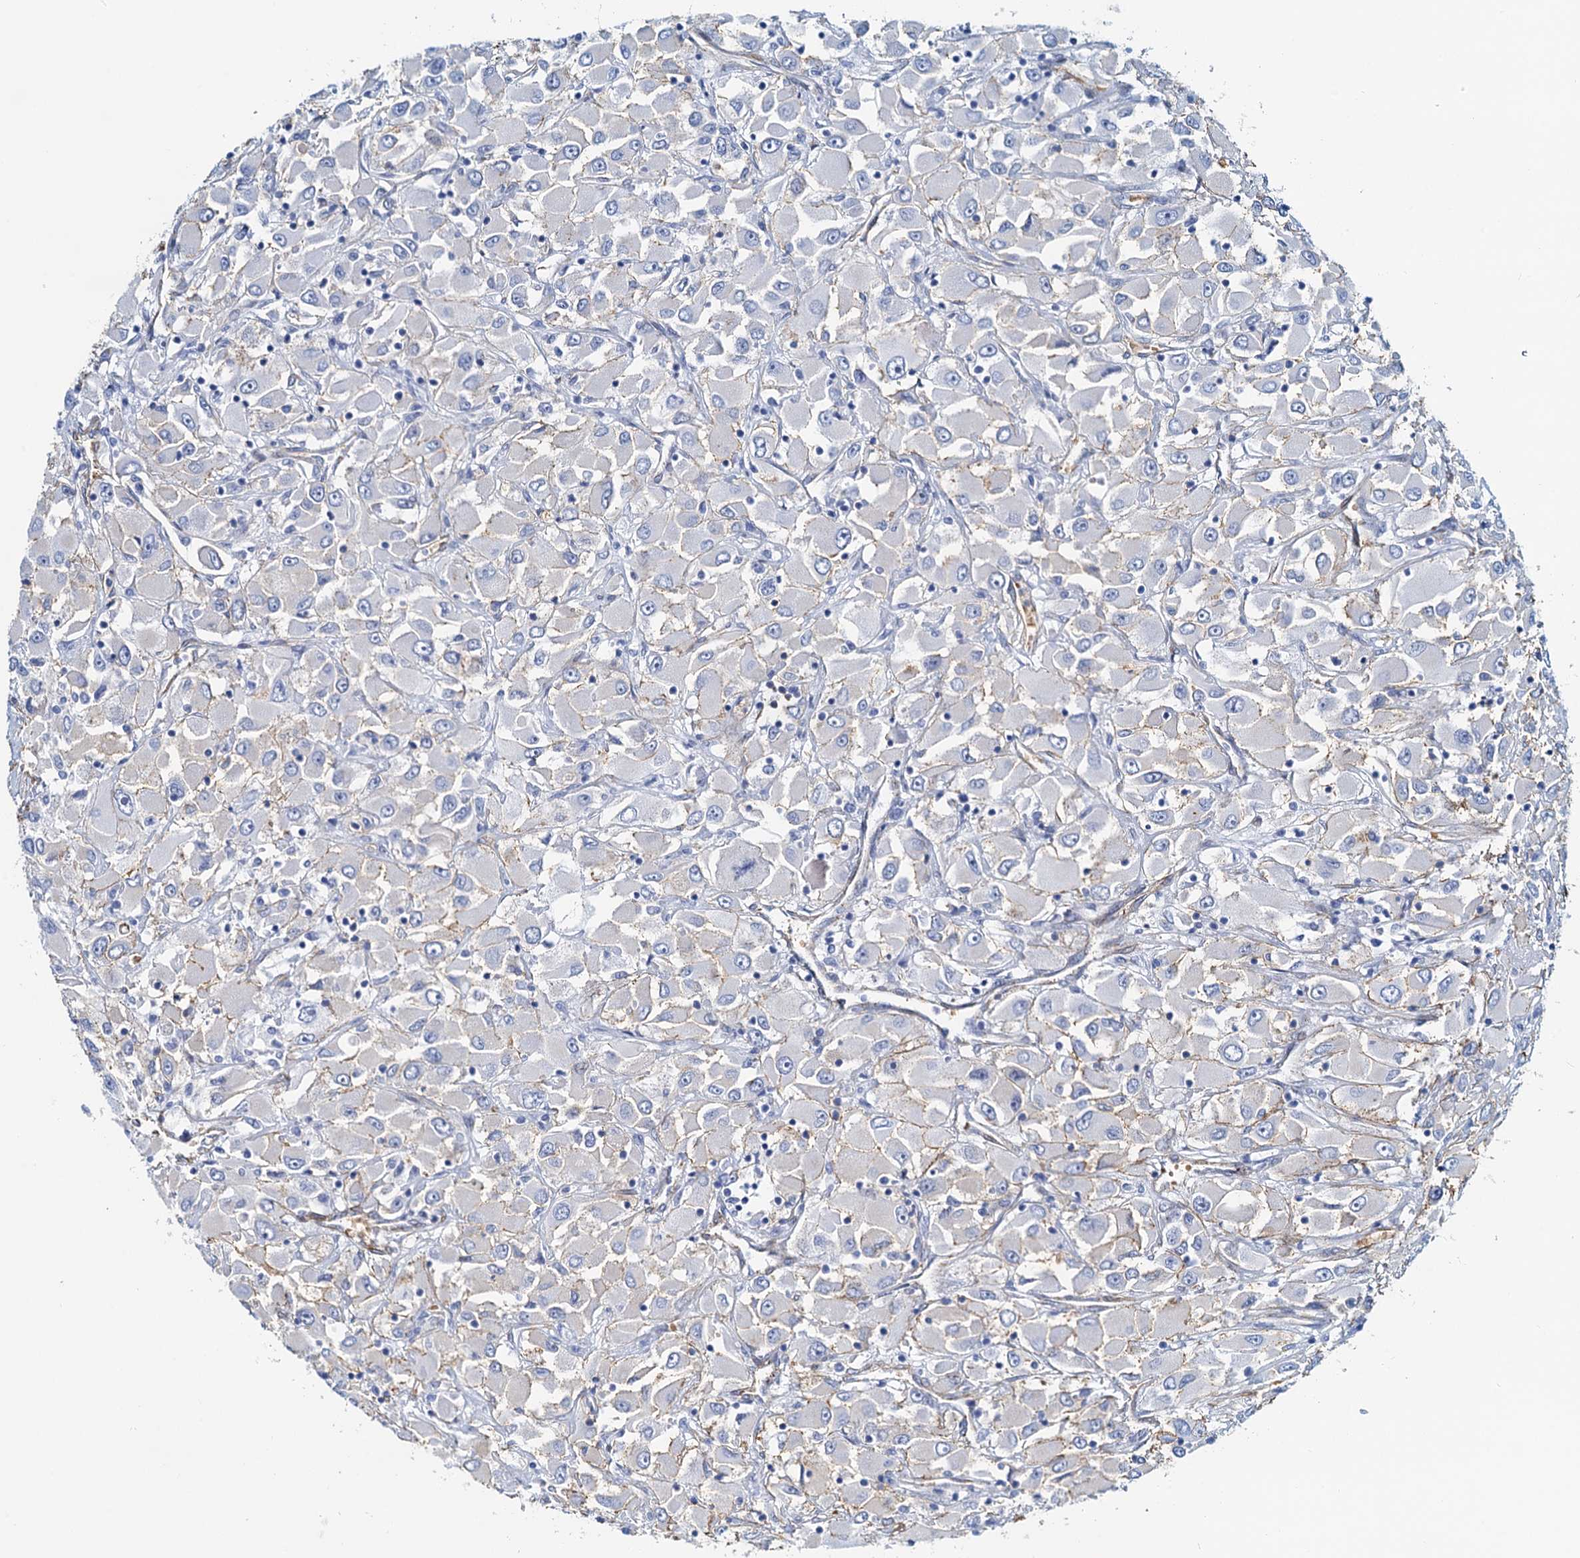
{"staining": {"intensity": "negative", "quantity": "none", "location": "none"}, "tissue": "renal cancer", "cell_type": "Tumor cells", "image_type": "cancer", "snomed": [{"axis": "morphology", "description": "Adenocarcinoma, NOS"}, {"axis": "topography", "description": "Kidney"}], "caption": "A micrograph of human renal cancer (adenocarcinoma) is negative for staining in tumor cells.", "gene": "DGKG", "patient": {"sex": "female", "age": 52}}